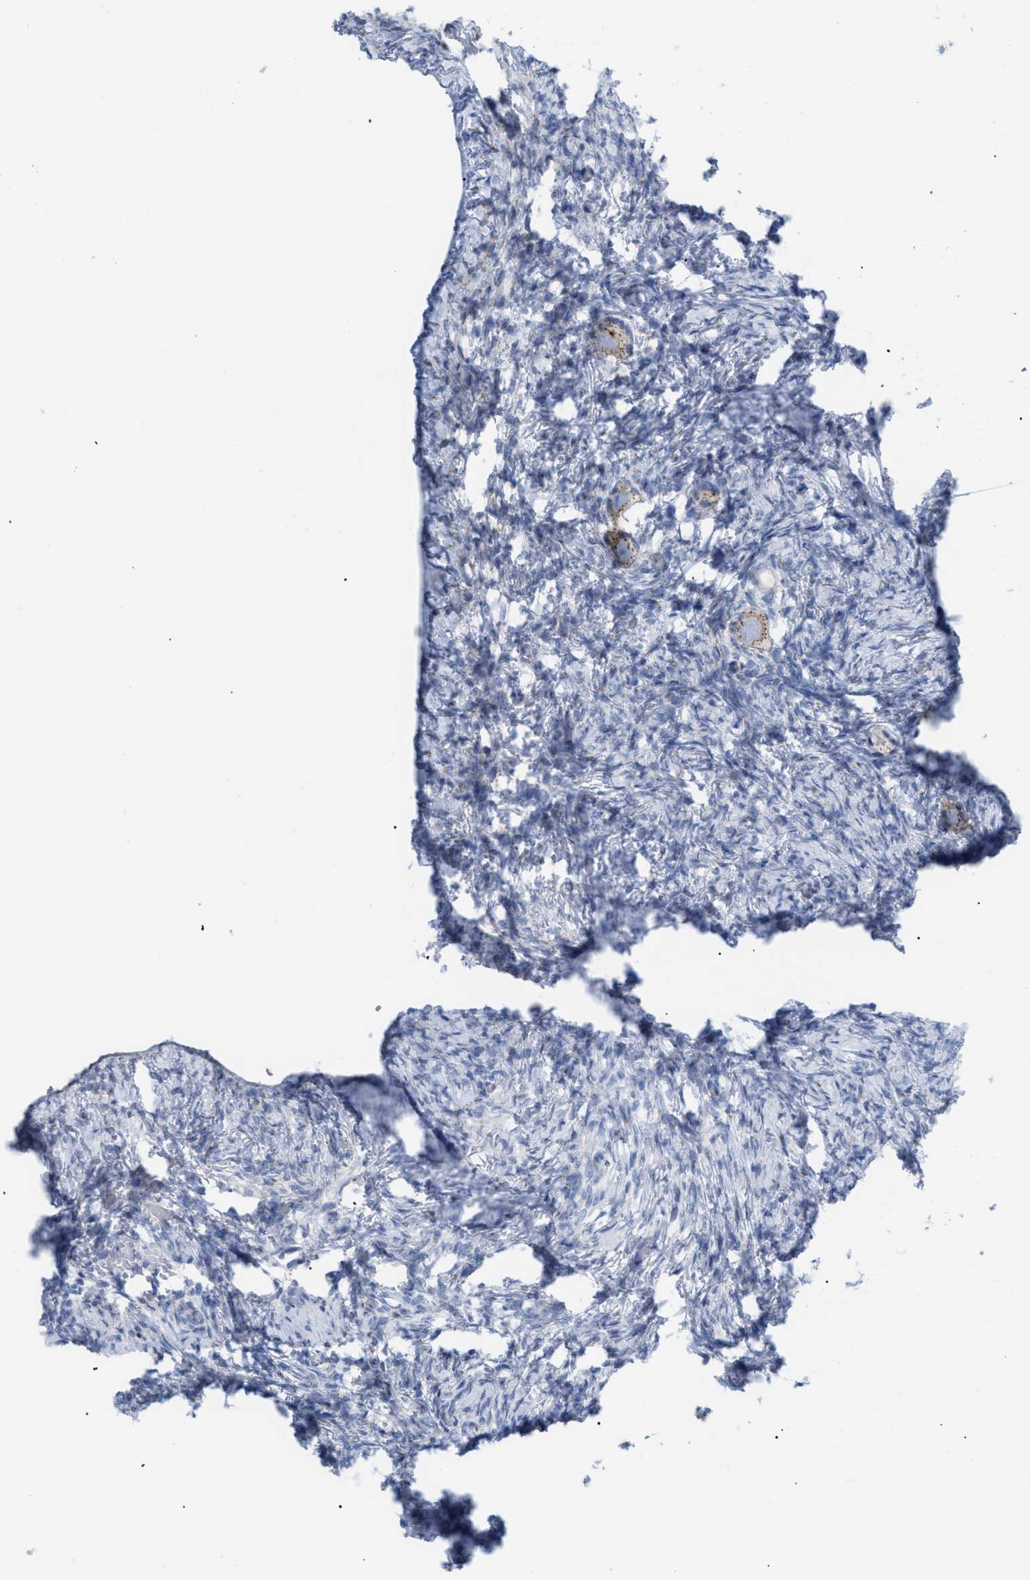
{"staining": {"intensity": "moderate", "quantity": ">75%", "location": "cytoplasmic/membranous"}, "tissue": "ovary", "cell_type": "Follicle cells", "image_type": "normal", "snomed": [{"axis": "morphology", "description": "Normal tissue, NOS"}, {"axis": "topography", "description": "Ovary"}], "caption": "Immunohistochemical staining of benign ovary exhibits medium levels of moderate cytoplasmic/membranous staining in approximately >75% of follicle cells.", "gene": "TMEM17", "patient": {"sex": "female", "age": 27}}